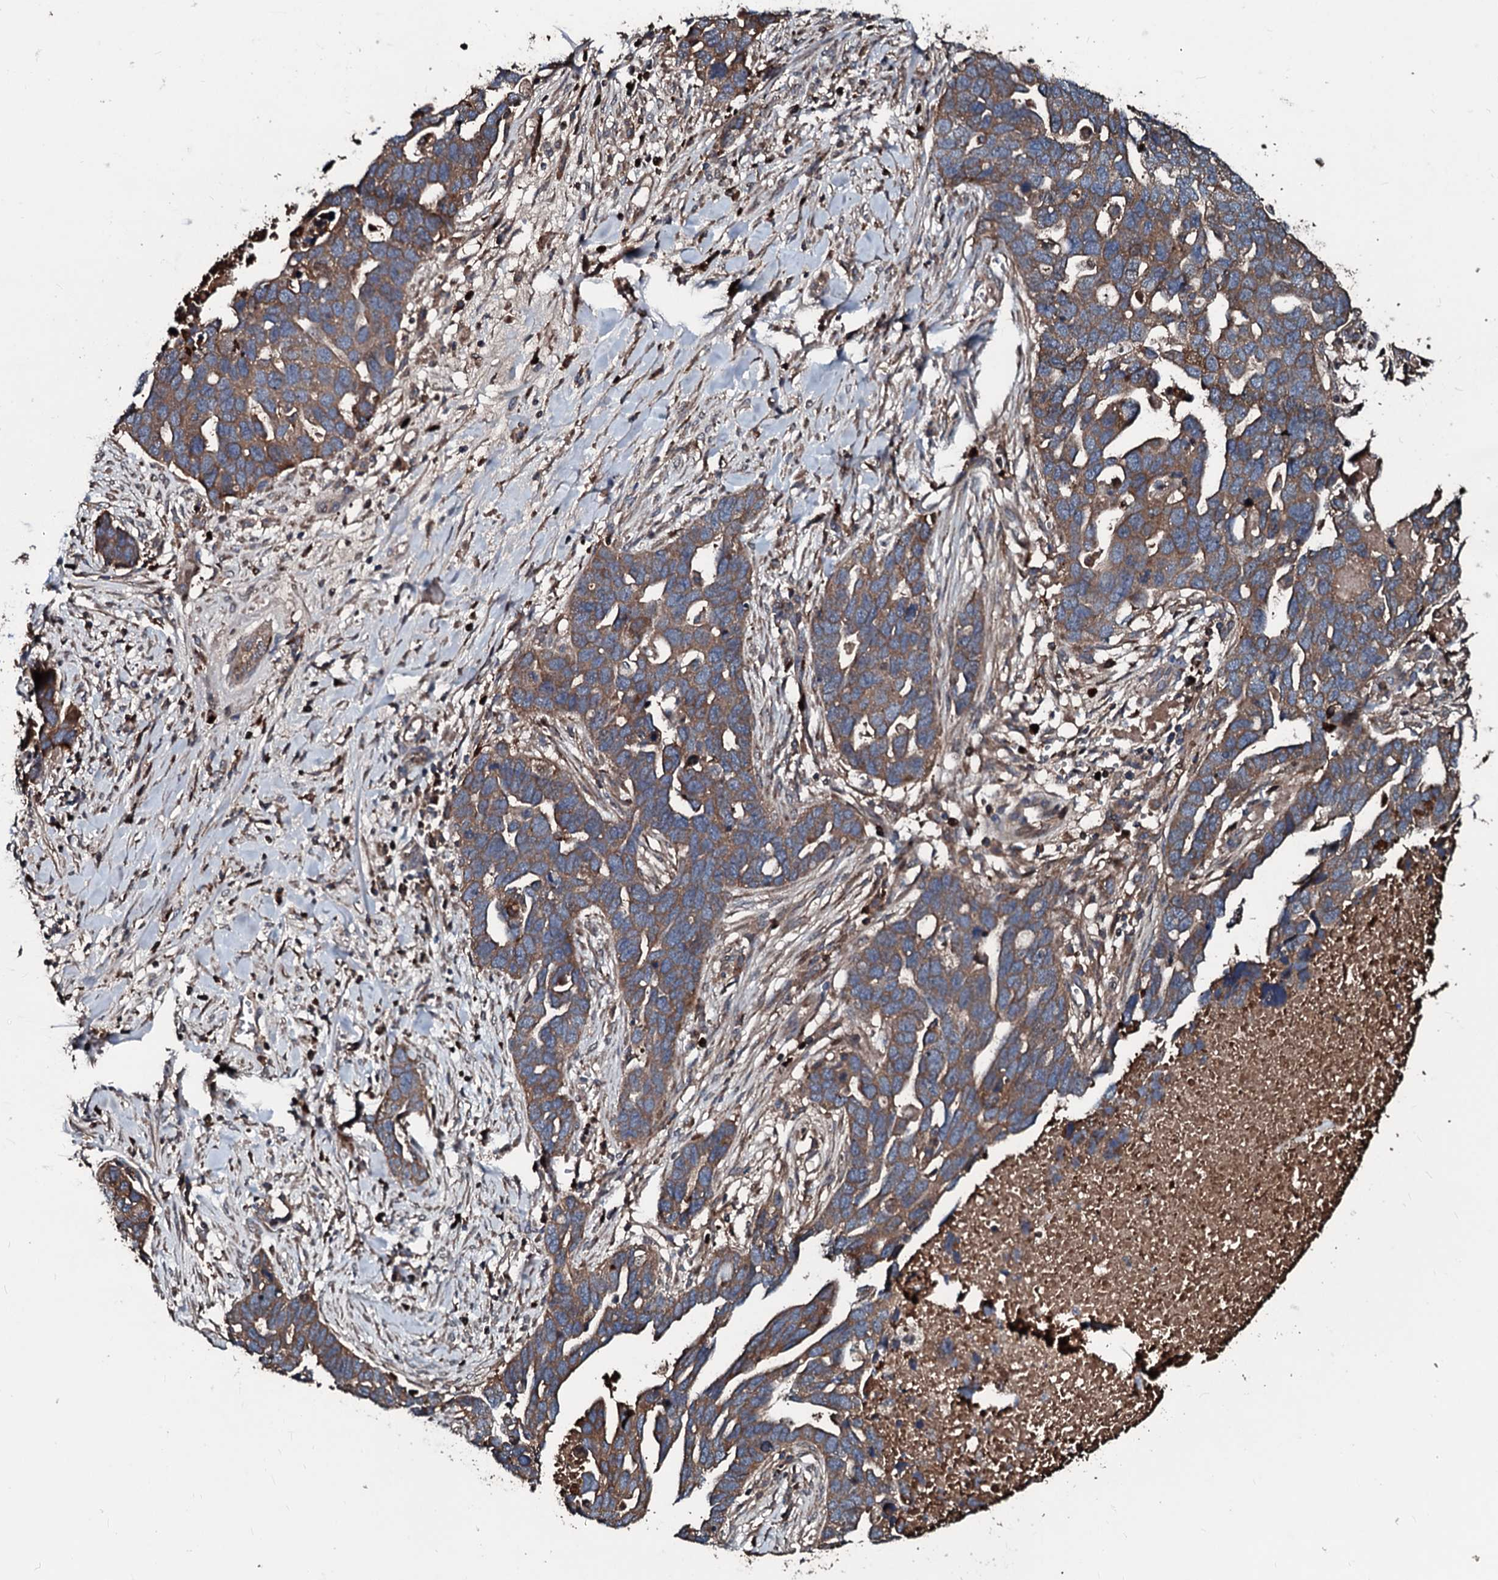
{"staining": {"intensity": "moderate", "quantity": ">75%", "location": "cytoplasmic/membranous"}, "tissue": "ovarian cancer", "cell_type": "Tumor cells", "image_type": "cancer", "snomed": [{"axis": "morphology", "description": "Cystadenocarcinoma, serous, NOS"}, {"axis": "topography", "description": "Ovary"}], "caption": "Serous cystadenocarcinoma (ovarian) was stained to show a protein in brown. There is medium levels of moderate cytoplasmic/membranous positivity in about >75% of tumor cells.", "gene": "AARS1", "patient": {"sex": "female", "age": 54}}